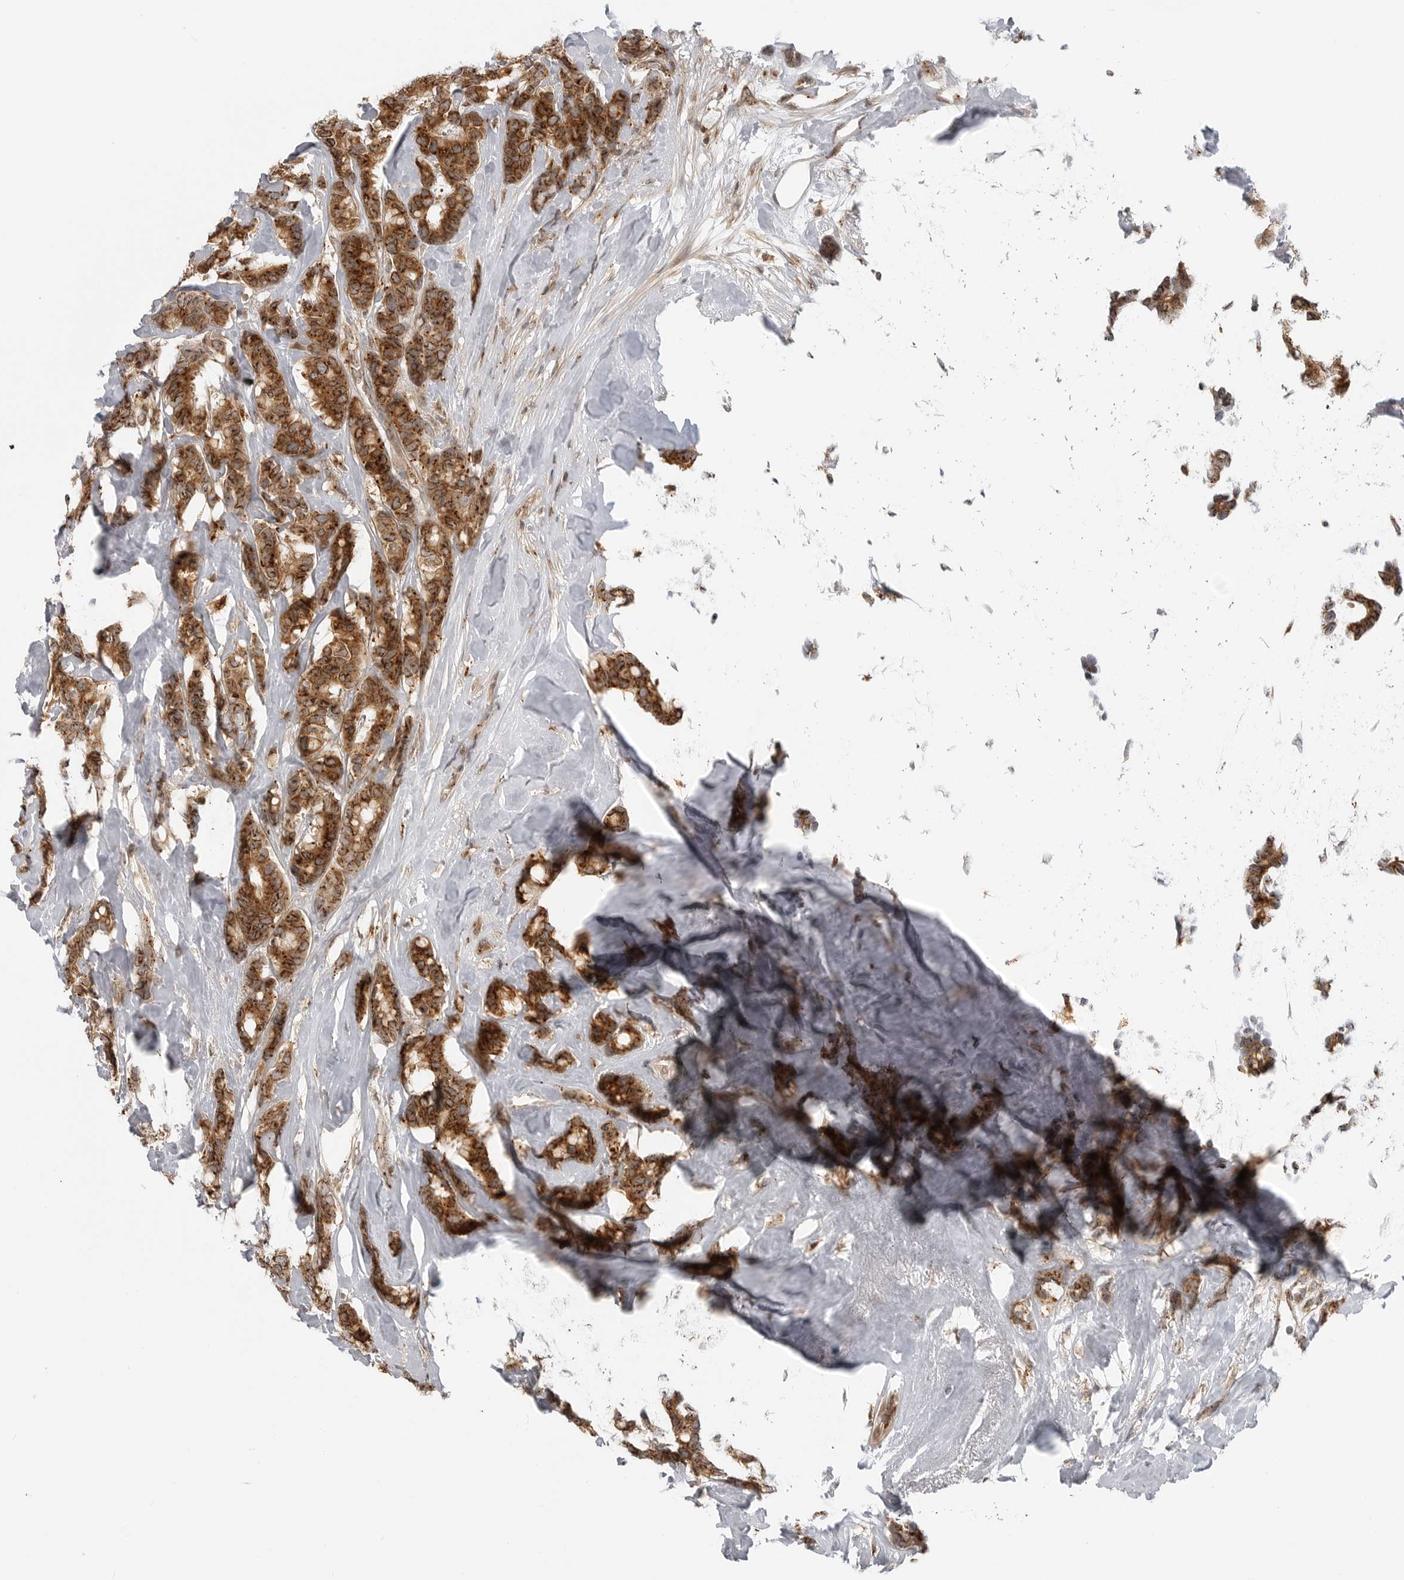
{"staining": {"intensity": "strong", "quantity": ">75%", "location": "cytoplasmic/membranous"}, "tissue": "breast cancer", "cell_type": "Tumor cells", "image_type": "cancer", "snomed": [{"axis": "morphology", "description": "Duct carcinoma"}, {"axis": "topography", "description": "Breast"}], "caption": "The image shows staining of breast cancer, revealing strong cytoplasmic/membranous protein positivity (brown color) within tumor cells.", "gene": "COPA", "patient": {"sex": "female", "age": 87}}